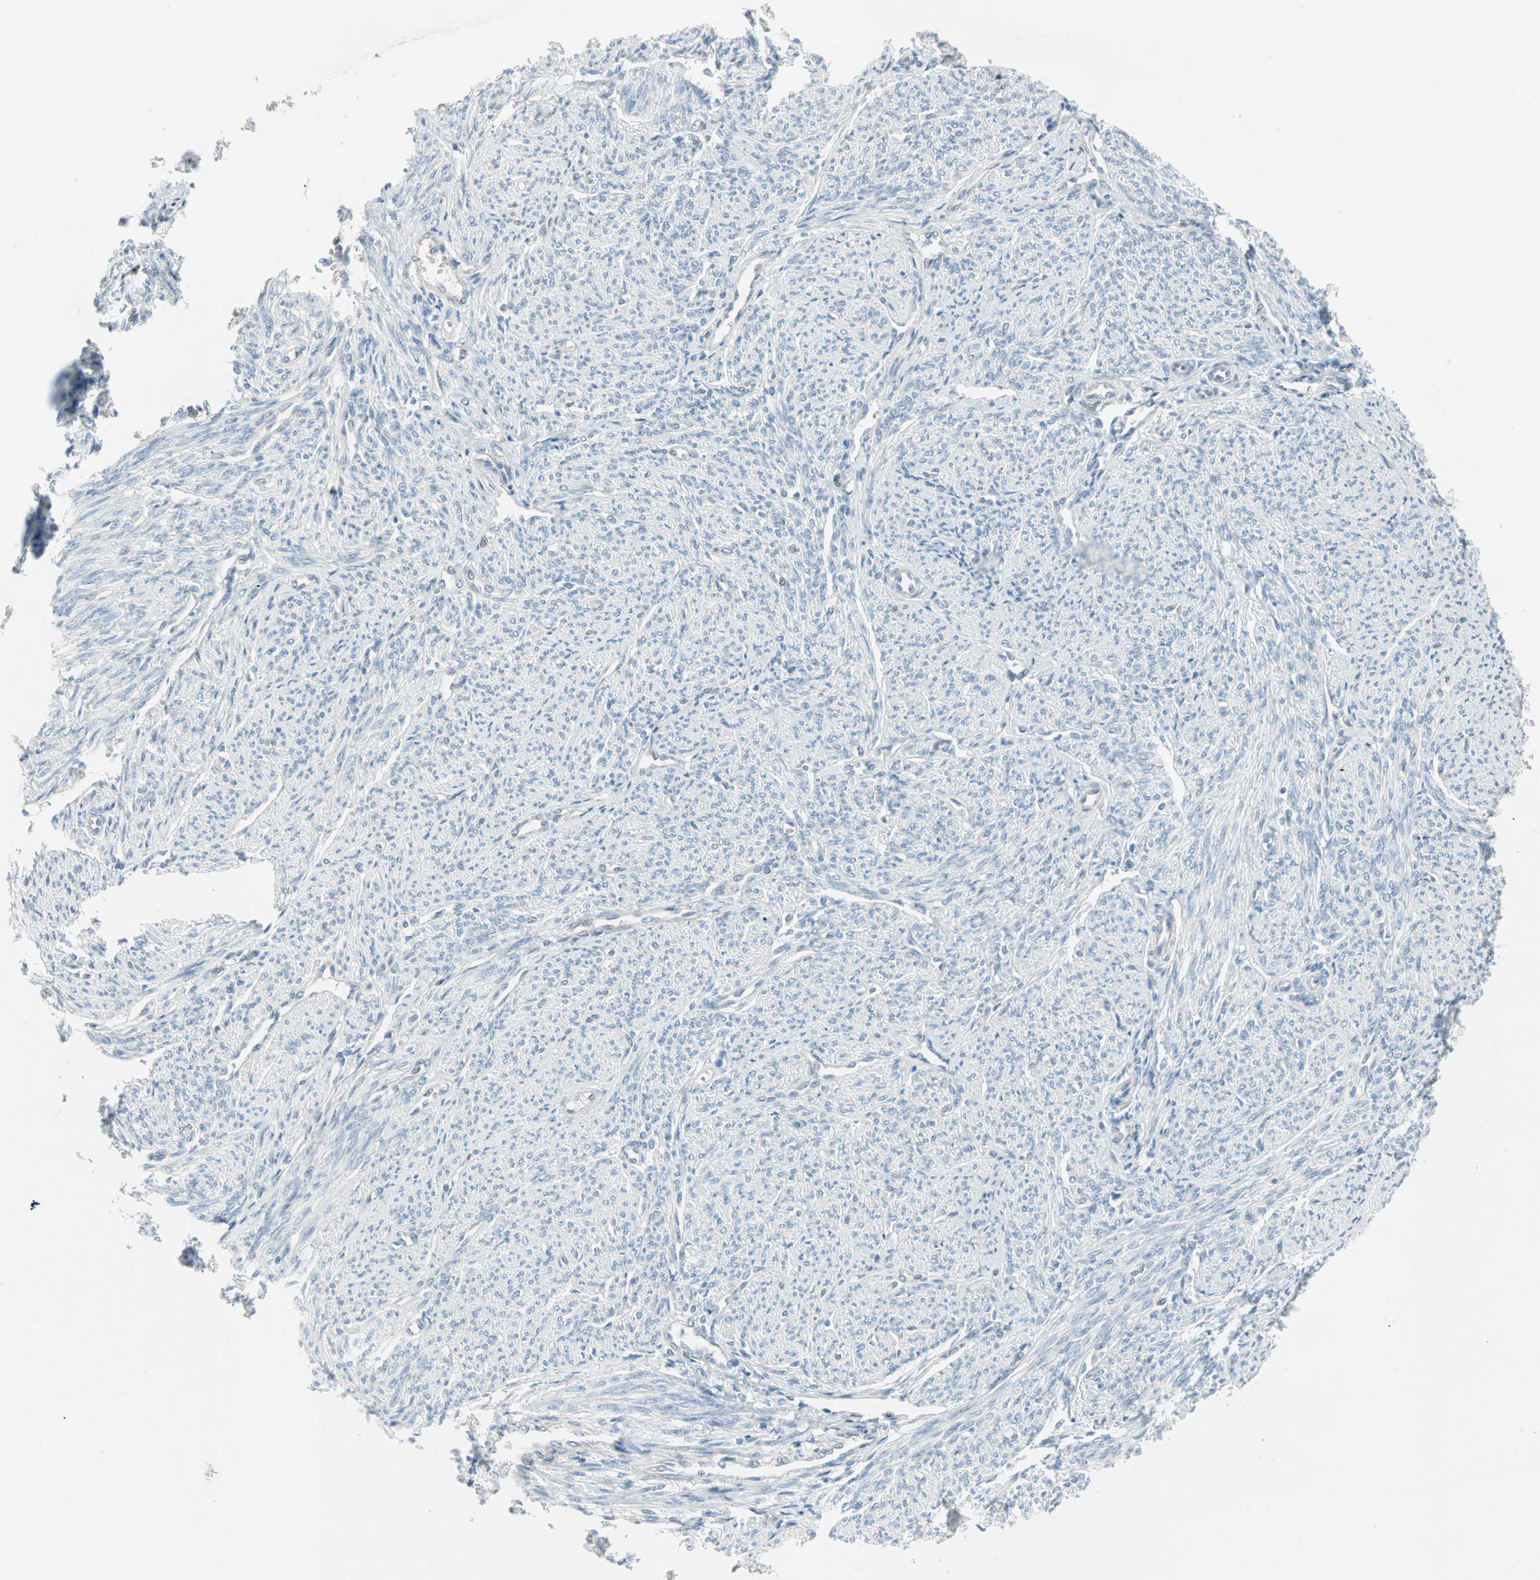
{"staining": {"intensity": "negative", "quantity": "none", "location": "none"}, "tissue": "smooth muscle", "cell_type": "Smooth muscle cells", "image_type": "normal", "snomed": [{"axis": "morphology", "description": "Normal tissue, NOS"}, {"axis": "topography", "description": "Smooth muscle"}], "caption": "This is an IHC photomicrograph of unremarkable smooth muscle. There is no staining in smooth muscle cells.", "gene": "CAND2", "patient": {"sex": "female", "age": 65}}